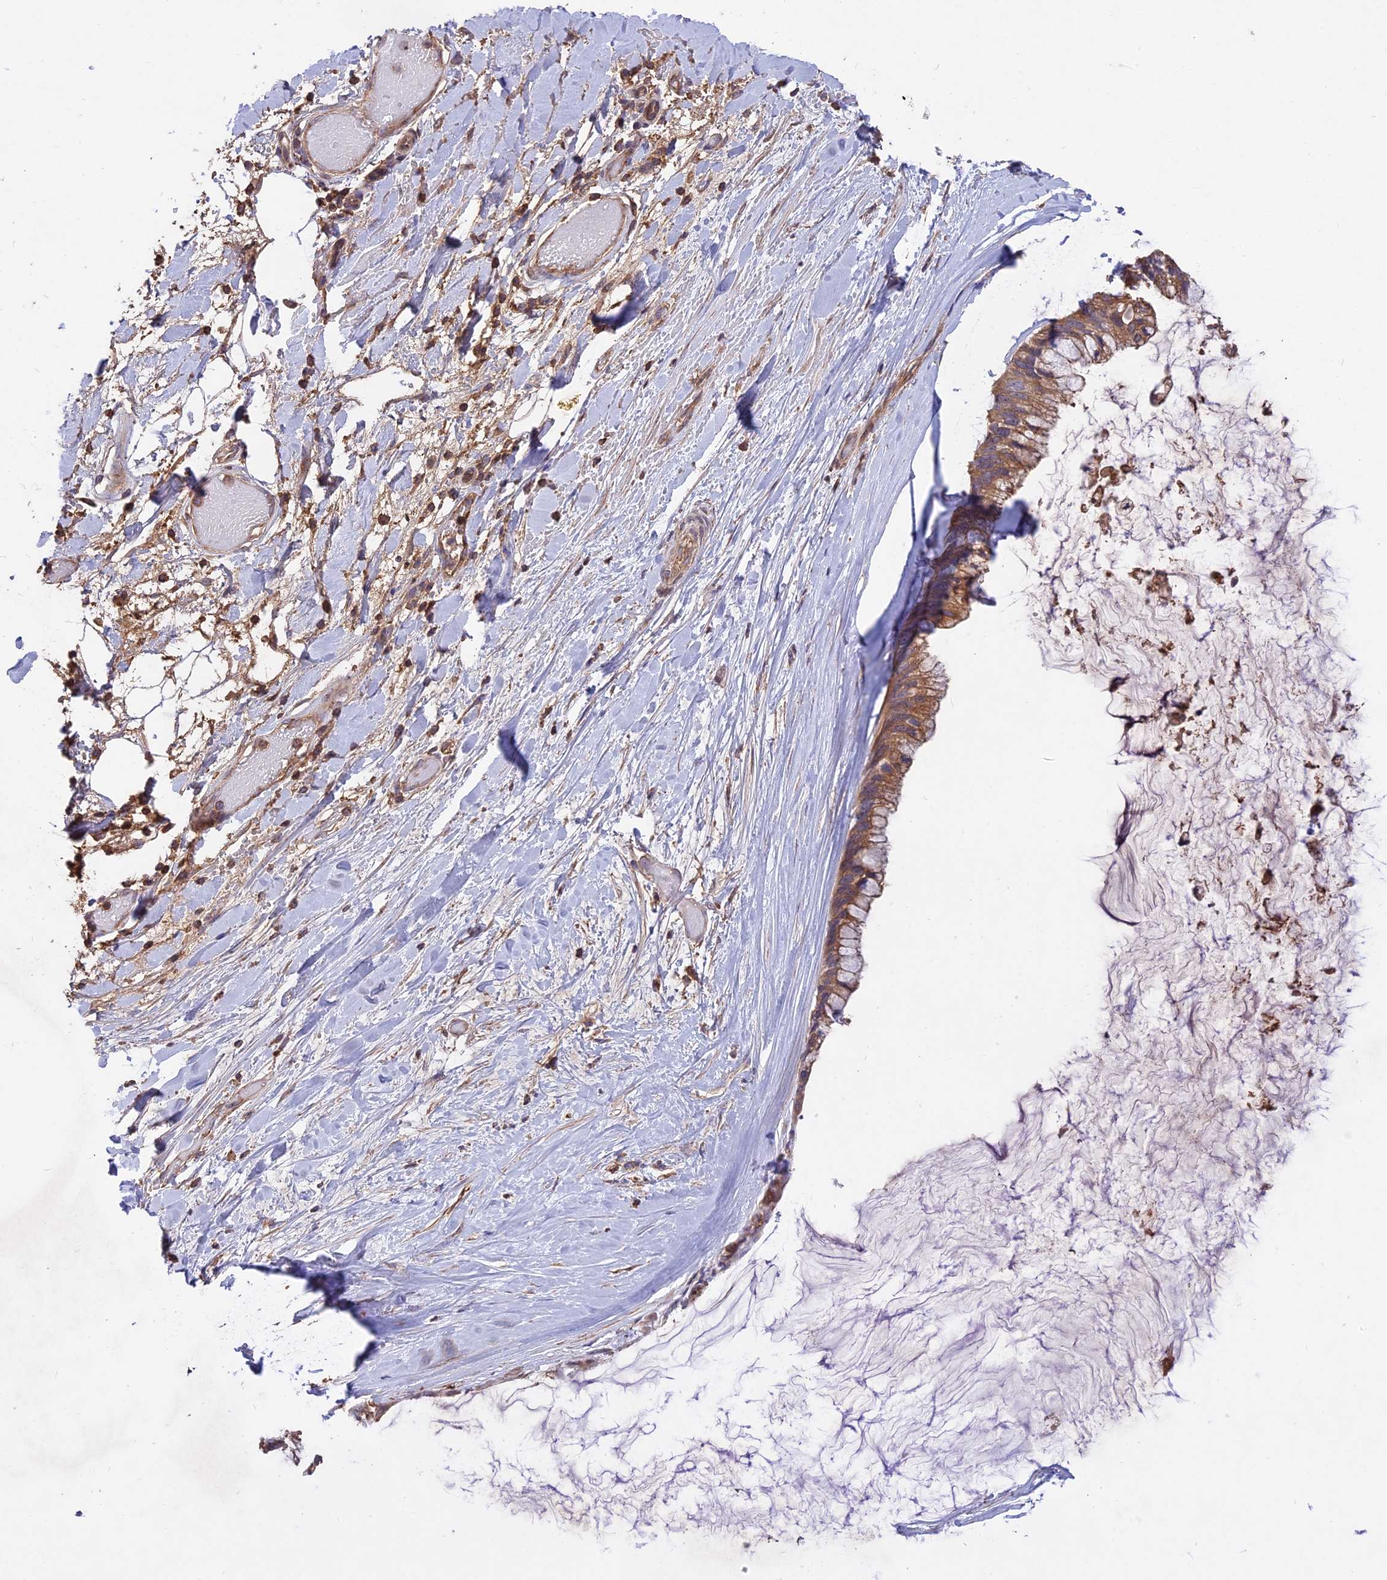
{"staining": {"intensity": "moderate", "quantity": ">75%", "location": "cytoplasmic/membranous"}, "tissue": "ovarian cancer", "cell_type": "Tumor cells", "image_type": "cancer", "snomed": [{"axis": "morphology", "description": "Cystadenocarcinoma, mucinous, NOS"}, {"axis": "topography", "description": "Ovary"}], "caption": "Human ovarian cancer stained with a brown dye displays moderate cytoplasmic/membranous positive expression in approximately >75% of tumor cells.", "gene": "NUDT8", "patient": {"sex": "female", "age": 39}}